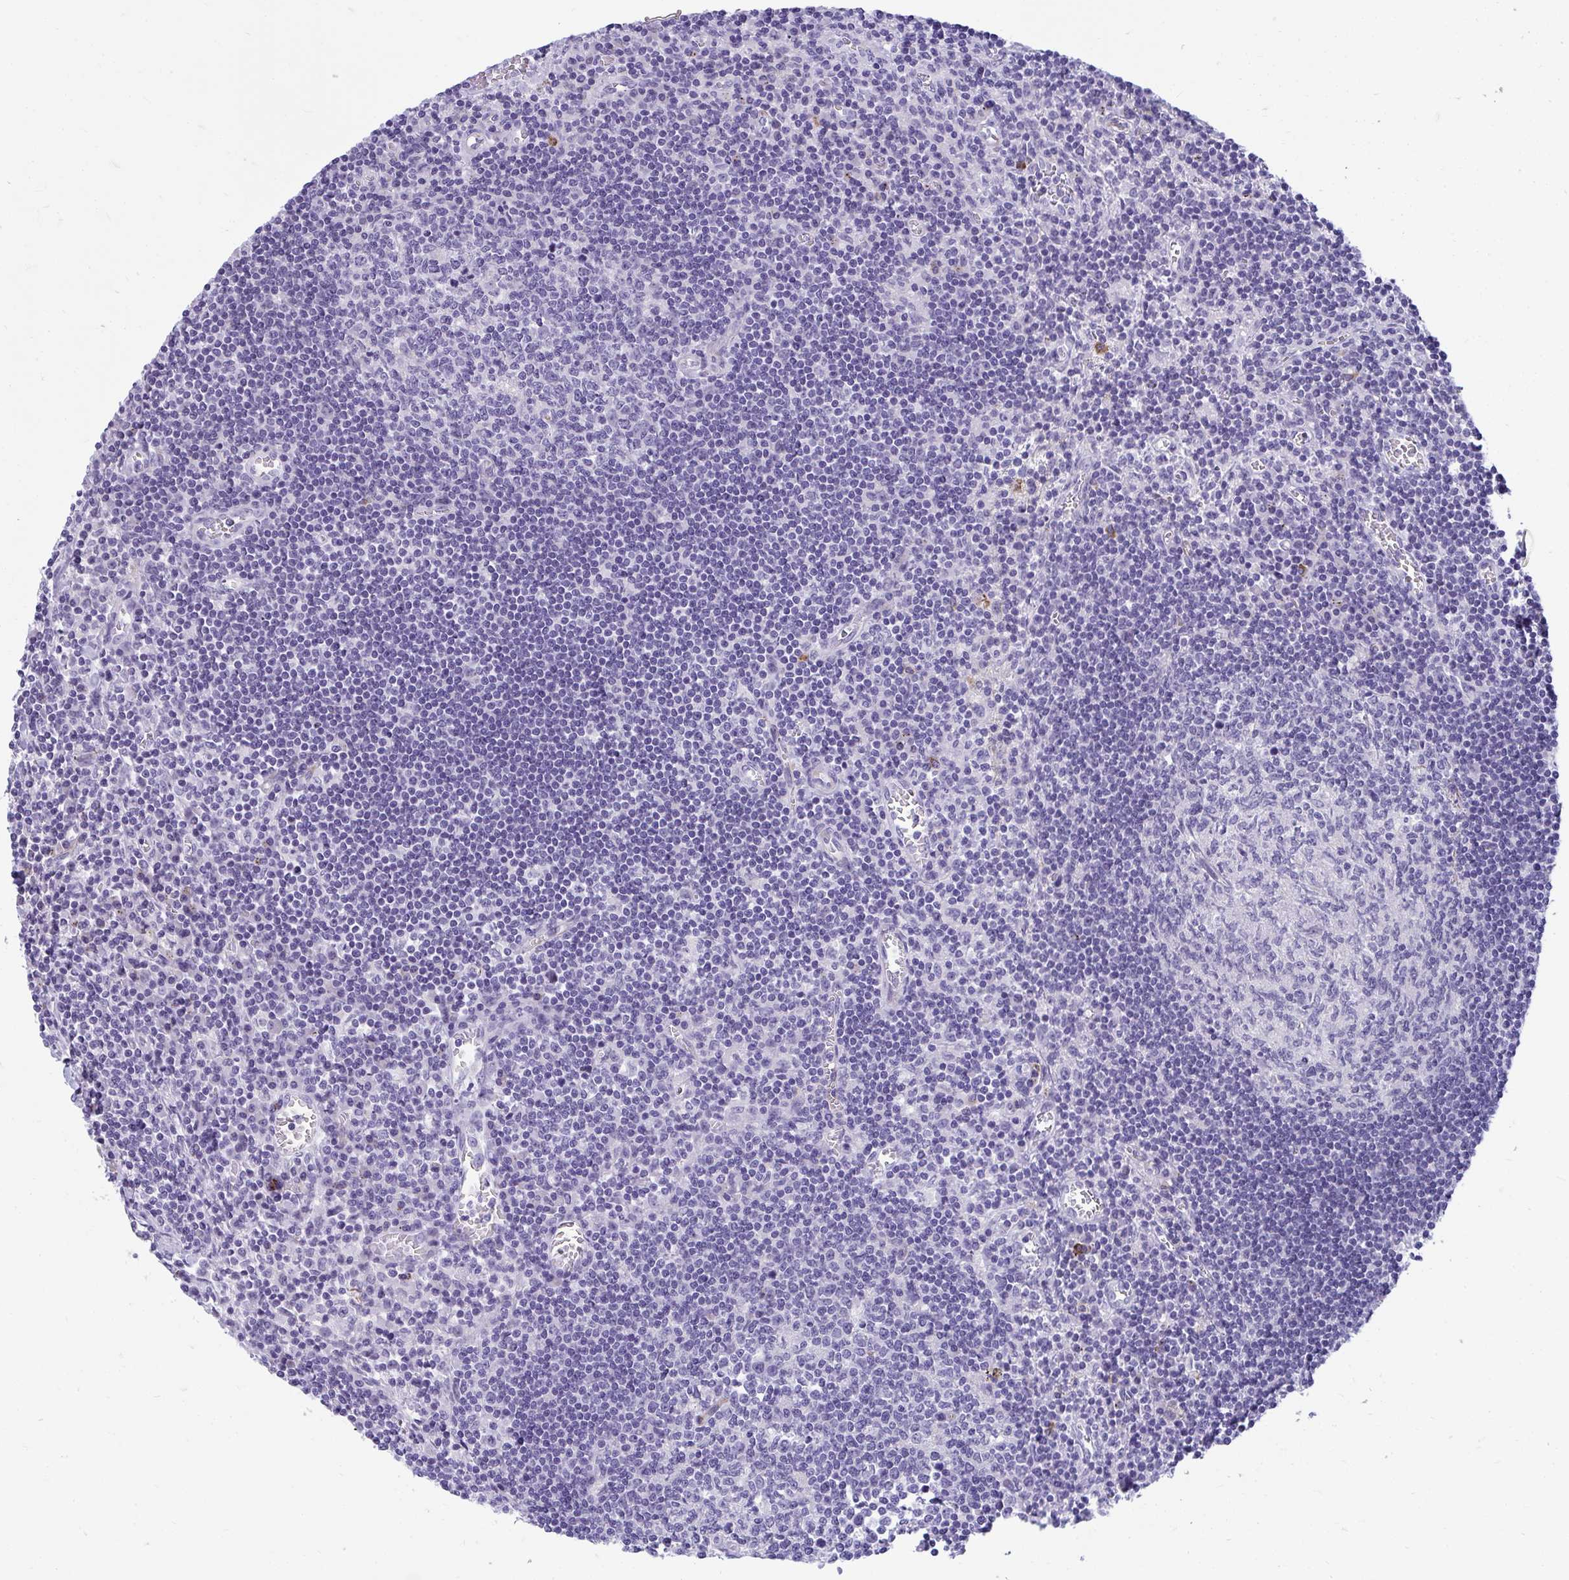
{"staining": {"intensity": "negative", "quantity": "none", "location": "none"}, "tissue": "lymph node", "cell_type": "Germinal center cells", "image_type": "normal", "snomed": [{"axis": "morphology", "description": "Normal tissue, NOS"}, {"axis": "topography", "description": "Lymph node"}], "caption": "Protein analysis of normal lymph node demonstrates no significant staining in germinal center cells.", "gene": "TSBP1", "patient": {"sex": "male", "age": 67}}